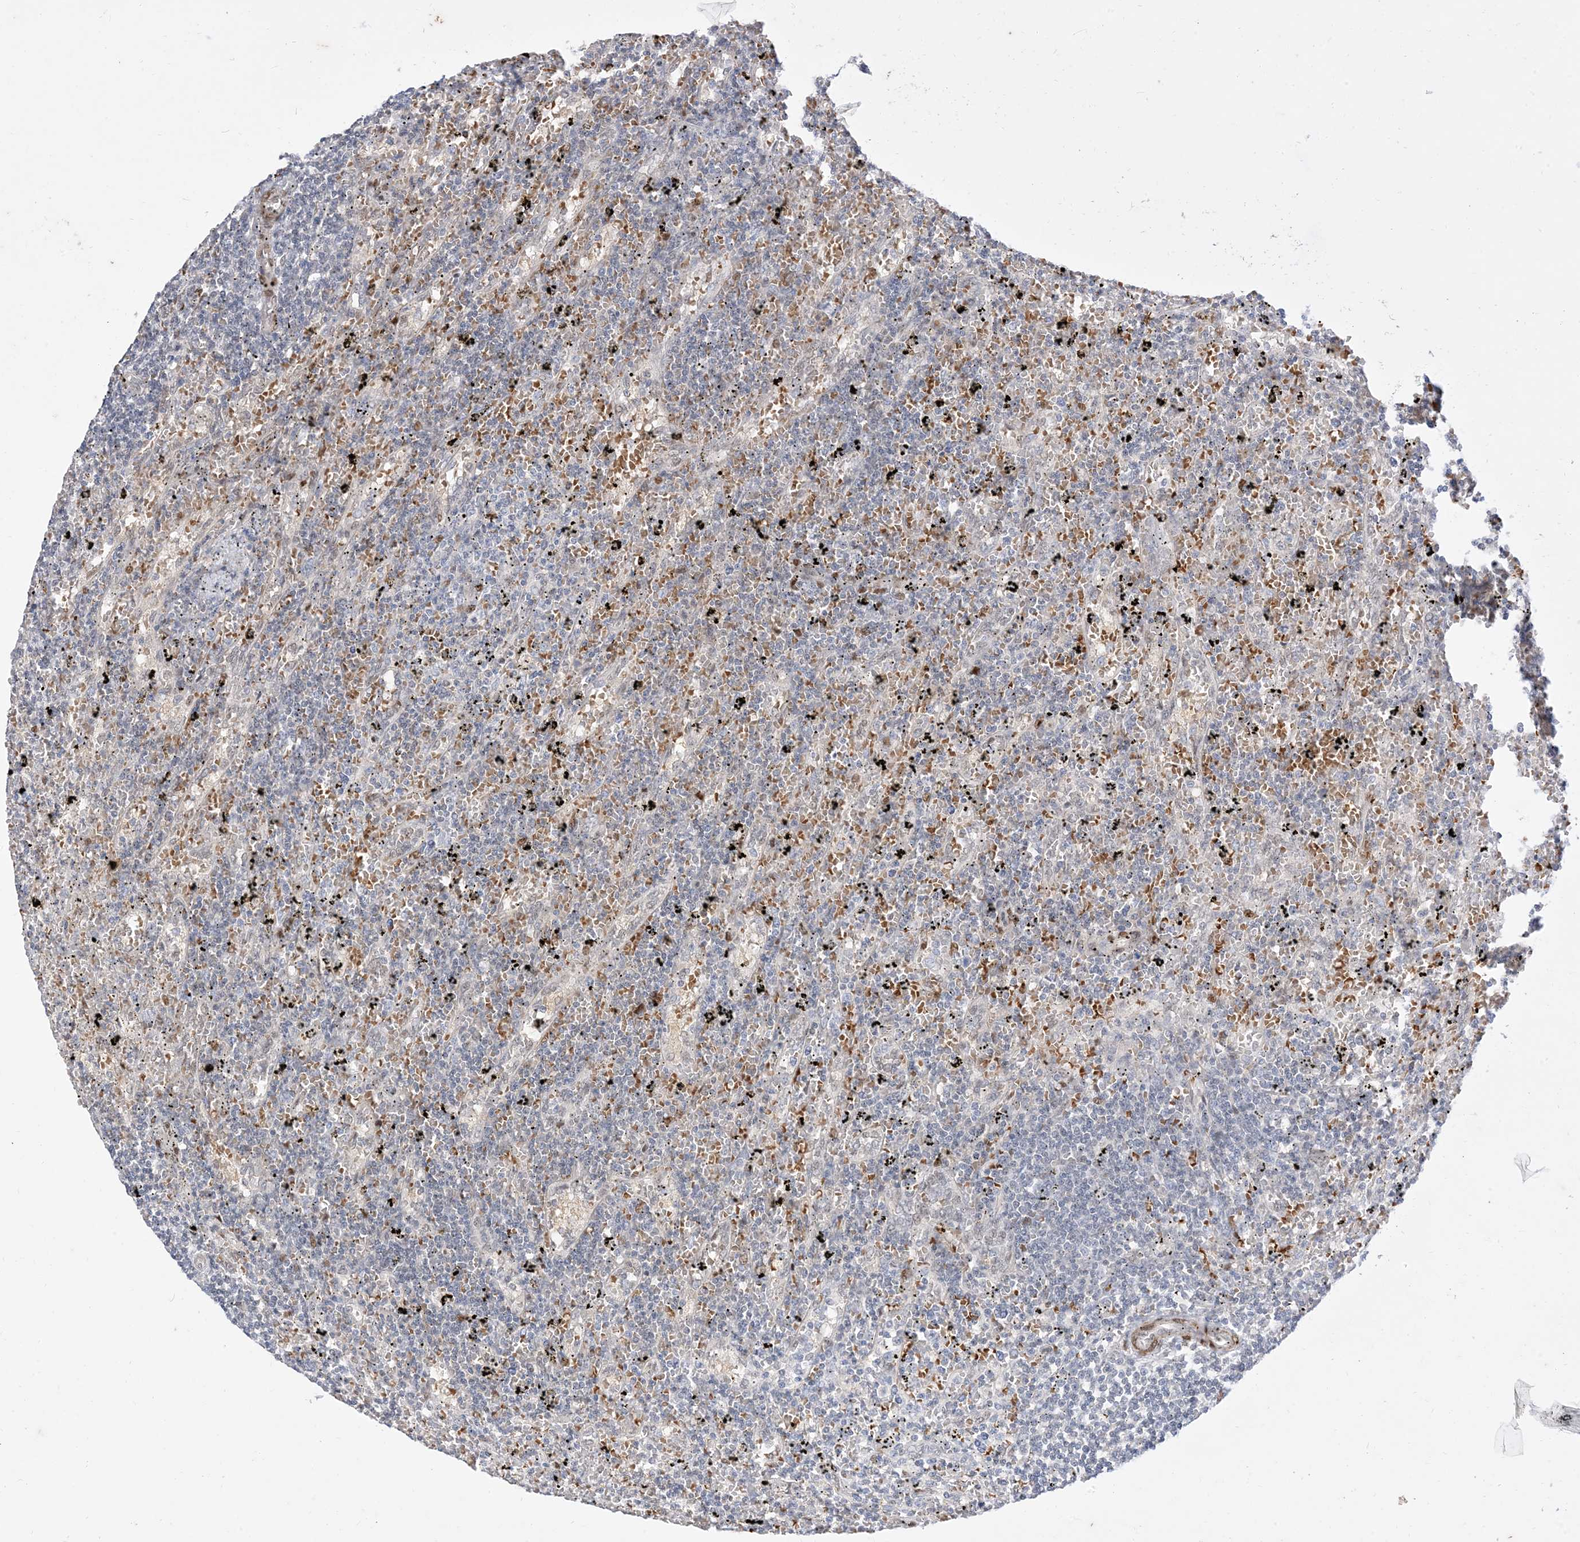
{"staining": {"intensity": "negative", "quantity": "none", "location": "none"}, "tissue": "lymphoma", "cell_type": "Tumor cells", "image_type": "cancer", "snomed": [{"axis": "morphology", "description": "Malignant lymphoma, non-Hodgkin's type, Low grade"}, {"axis": "topography", "description": "Spleen"}], "caption": "This is an immunohistochemistry photomicrograph of human lymphoma. There is no positivity in tumor cells.", "gene": "RIN1", "patient": {"sex": "male", "age": 76}}